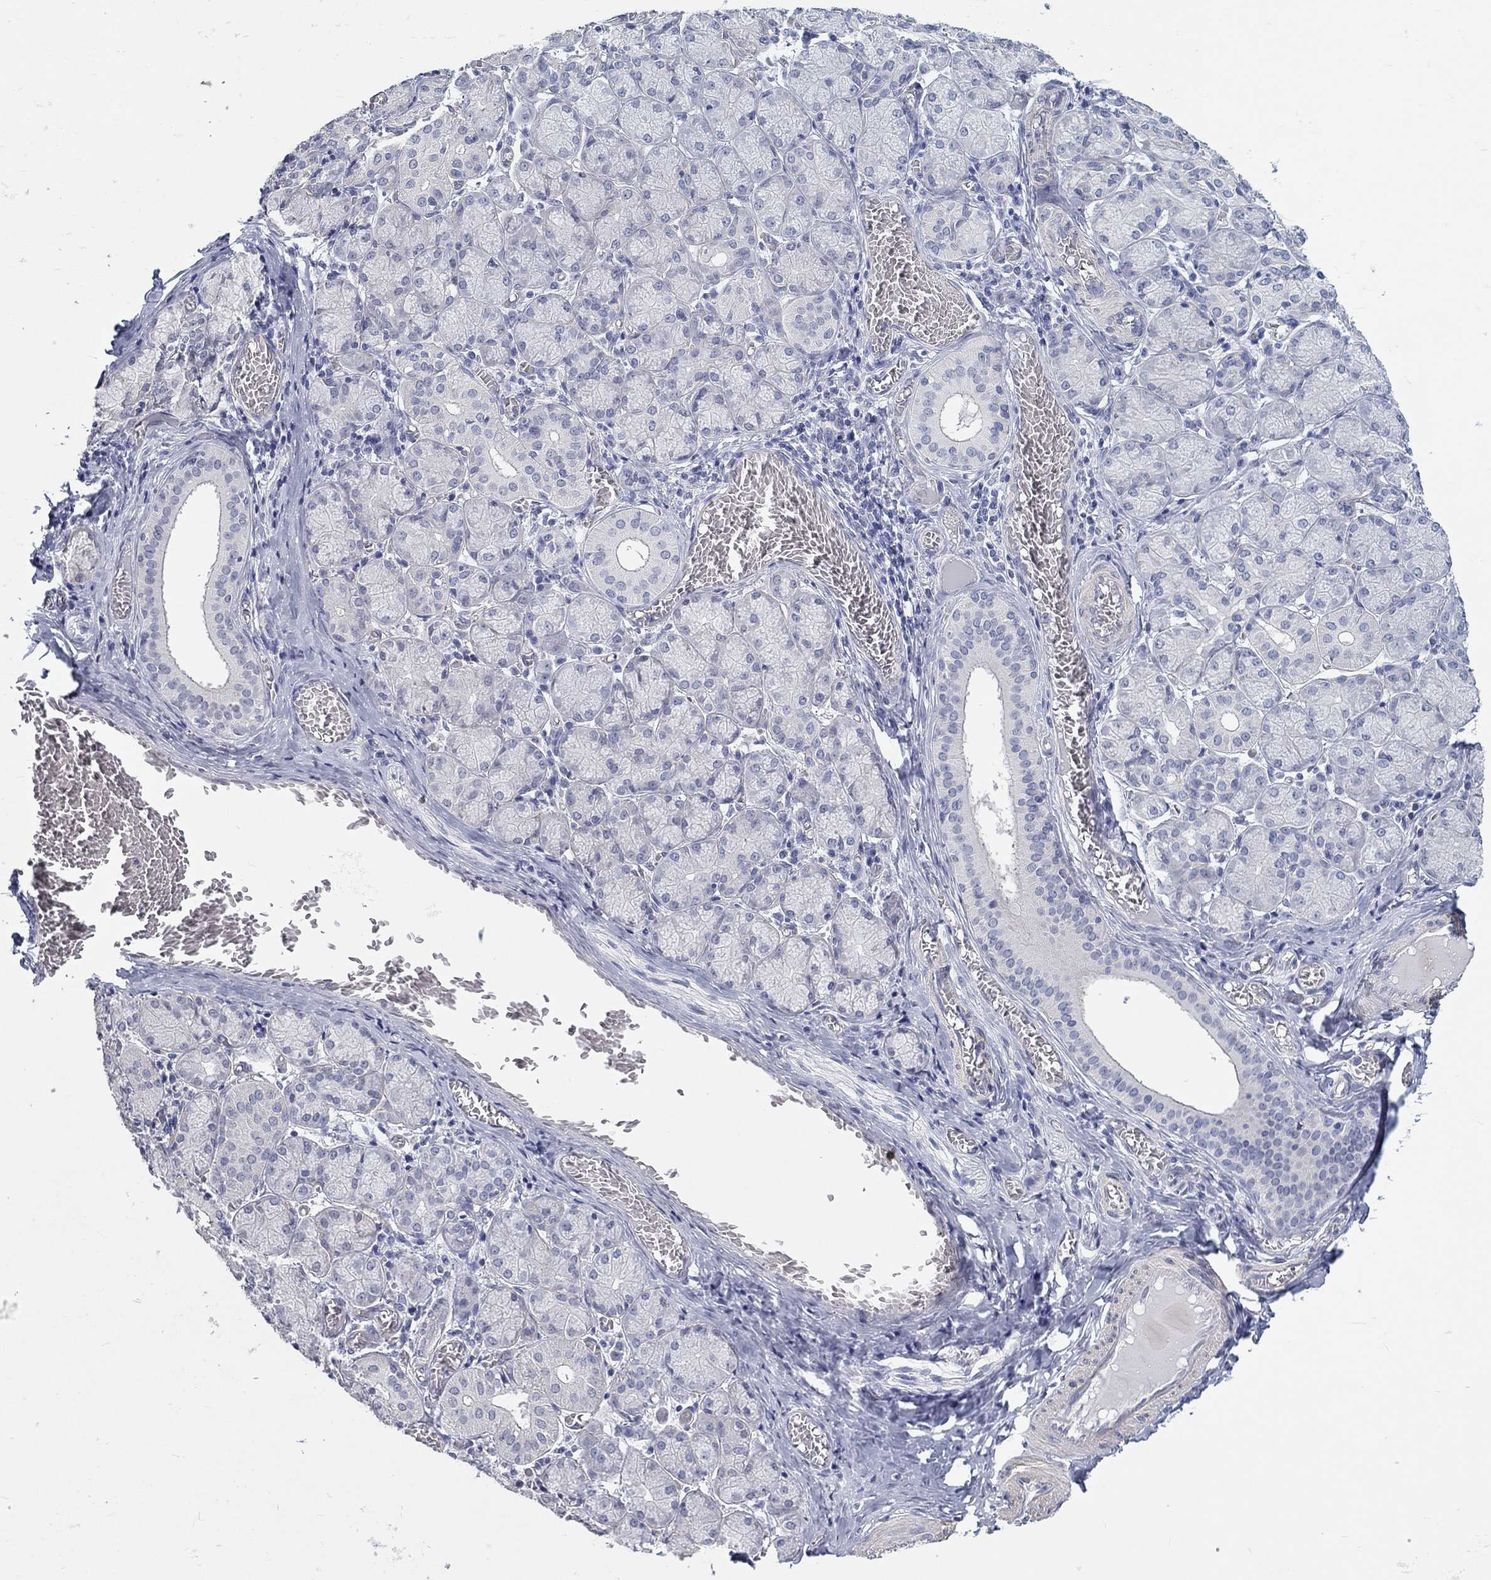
{"staining": {"intensity": "negative", "quantity": "none", "location": "none"}, "tissue": "salivary gland", "cell_type": "Glandular cells", "image_type": "normal", "snomed": [{"axis": "morphology", "description": "Normal tissue, NOS"}, {"axis": "topography", "description": "Salivary gland"}, {"axis": "topography", "description": "Peripheral nerve tissue"}], "caption": "Immunohistochemistry micrograph of unremarkable salivary gland: salivary gland stained with DAB (3,3'-diaminobenzidine) shows no significant protein expression in glandular cells.", "gene": "CRYGD", "patient": {"sex": "female", "age": 24}}